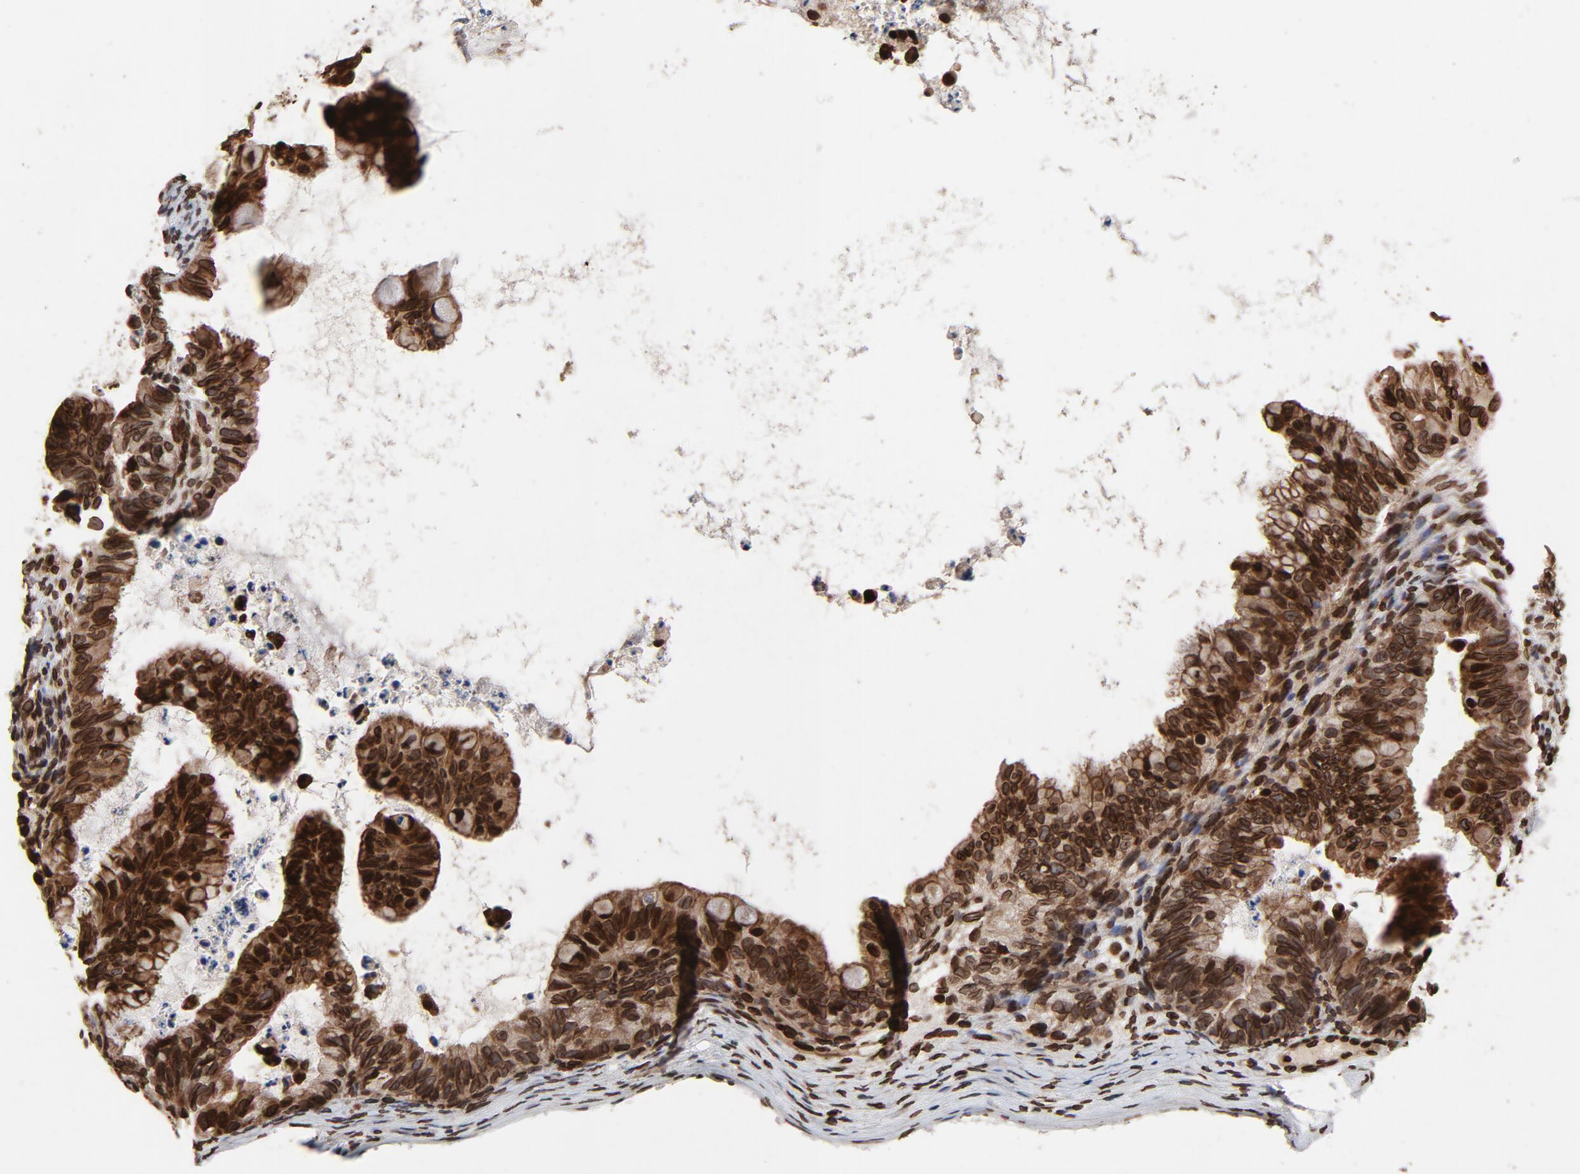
{"staining": {"intensity": "strong", "quantity": ">75%", "location": "cytoplasmic/membranous,nuclear"}, "tissue": "ovarian cancer", "cell_type": "Tumor cells", "image_type": "cancer", "snomed": [{"axis": "morphology", "description": "Cystadenocarcinoma, mucinous, NOS"}, {"axis": "topography", "description": "Ovary"}], "caption": "A brown stain shows strong cytoplasmic/membranous and nuclear expression of a protein in human mucinous cystadenocarcinoma (ovarian) tumor cells. (DAB = brown stain, brightfield microscopy at high magnification).", "gene": "LMNA", "patient": {"sex": "female", "age": 36}}